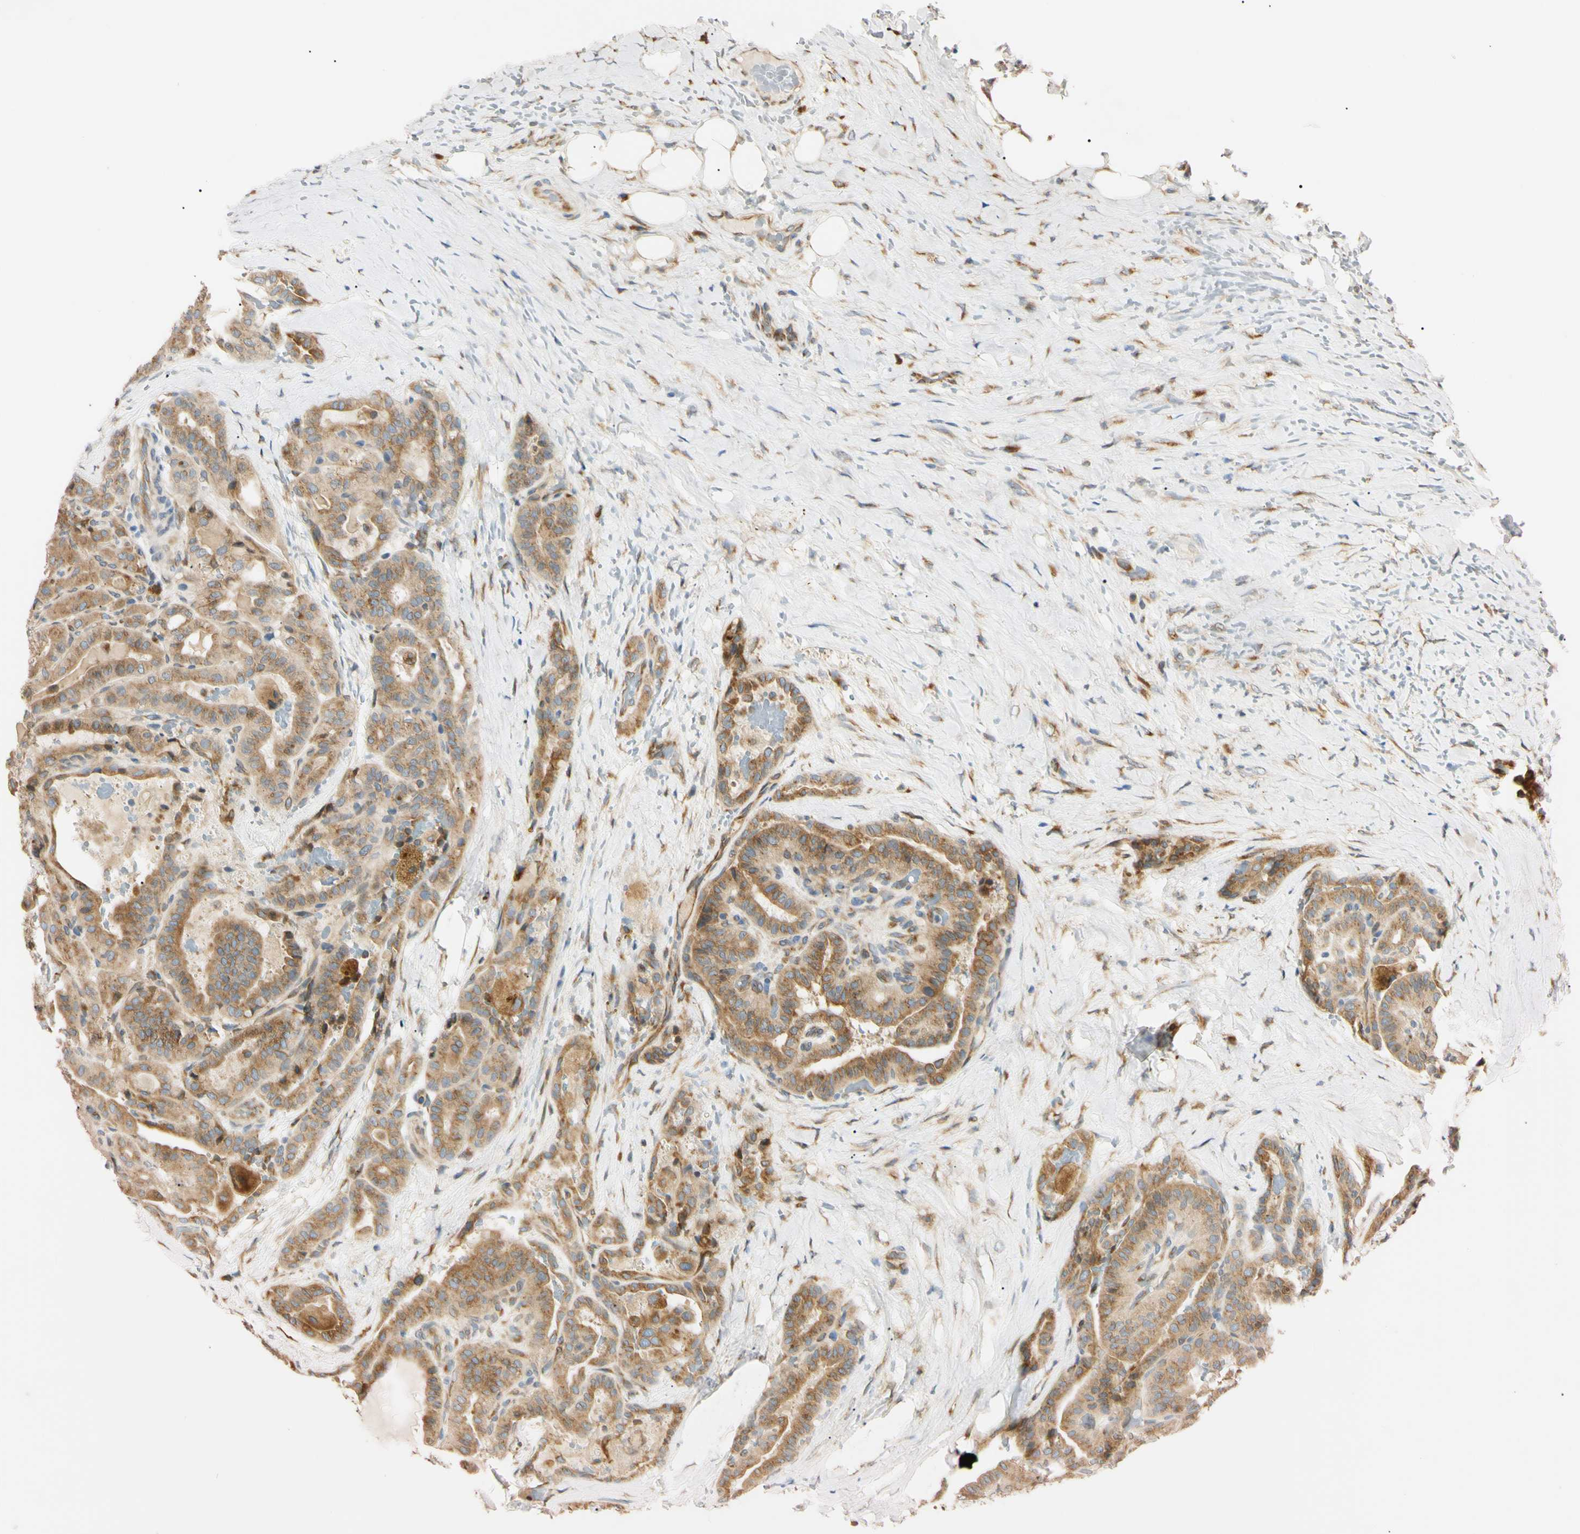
{"staining": {"intensity": "moderate", "quantity": ">75%", "location": "cytoplasmic/membranous"}, "tissue": "thyroid cancer", "cell_type": "Tumor cells", "image_type": "cancer", "snomed": [{"axis": "morphology", "description": "Papillary adenocarcinoma, NOS"}, {"axis": "topography", "description": "Thyroid gland"}], "caption": "Protein staining of thyroid cancer tissue exhibits moderate cytoplasmic/membranous expression in about >75% of tumor cells.", "gene": "IER3IP1", "patient": {"sex": "male", "age": 77}}